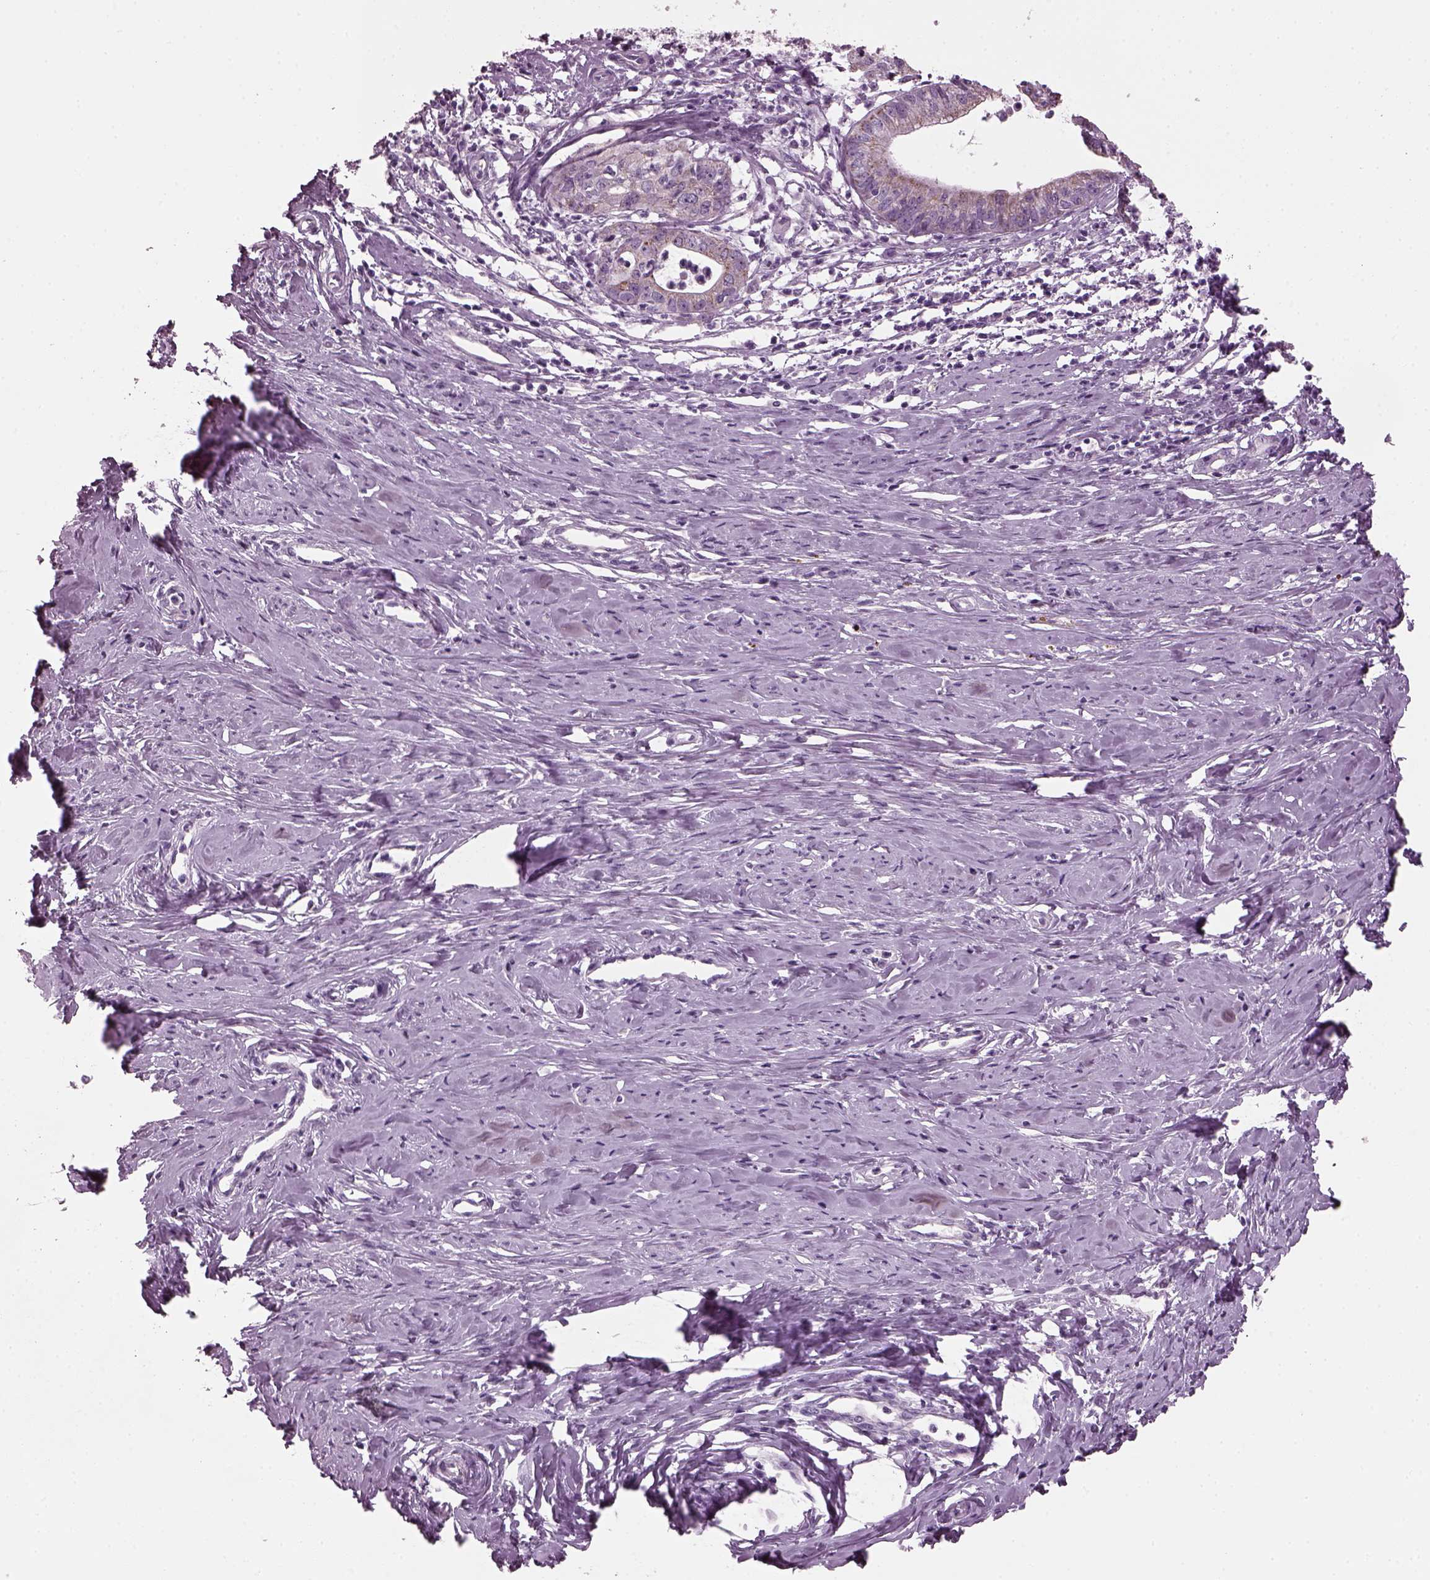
{"staining": {"intensity": "weak", "quantity": ">75%", "location": "cytoplasmic/membranous"}, "tissue": "cervical cancer", "cell_type": "Tumor cells", "image_type": "cancer", "snomed": [{"axis": "morphology", "description": "Normal tissue, NOS"}, {"axis": "morphology", "description": "Adenocarcinoma, NOS"}, {"axis": "topography", "description": "Cervix"}], "caption": "This image reveals immunohistochemistry (IHC) staining of cervical cancer, with low weak cytoplasmic/membranous expression in approximately >75% of tumor cells.", "gene": "PRR9", "patient": {"sex": "female", "age": 38}}